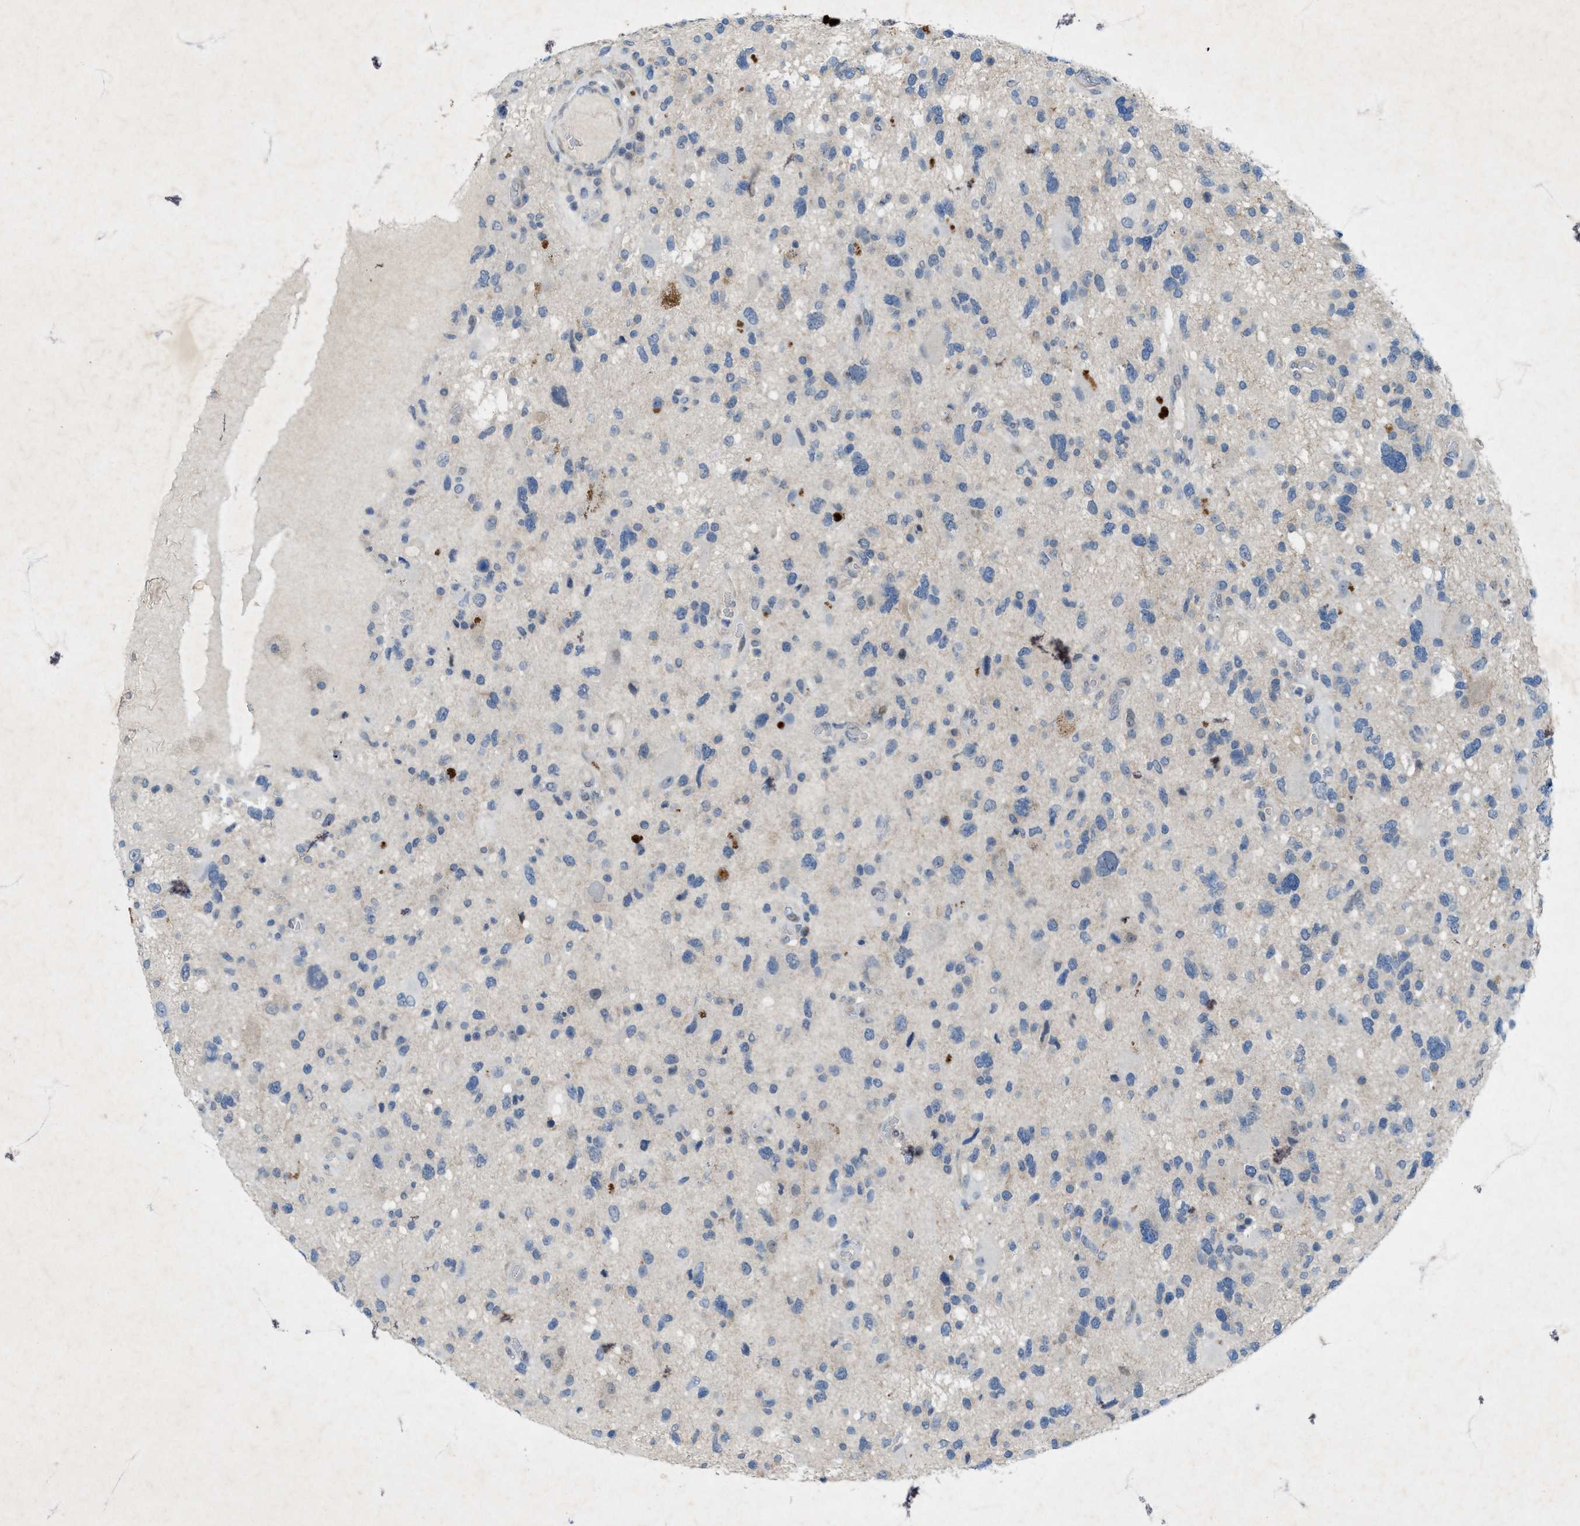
{"staining": {"intensity": "negative", "quantity": "none", "location": "none"}, "tissue": "glioma", "cell_type": "Tumor cells", "image_type": "cancer", "snomed": [{"axis": "morphology", "description": "Glioma, malignant, High grade"}, {"axis": "topography", "description": "Brain"}], "caption": "There is no significant staining in tumor cells of glioma.", "gene": "URGCP", "patient": {"sex": "male", "age": 33}}